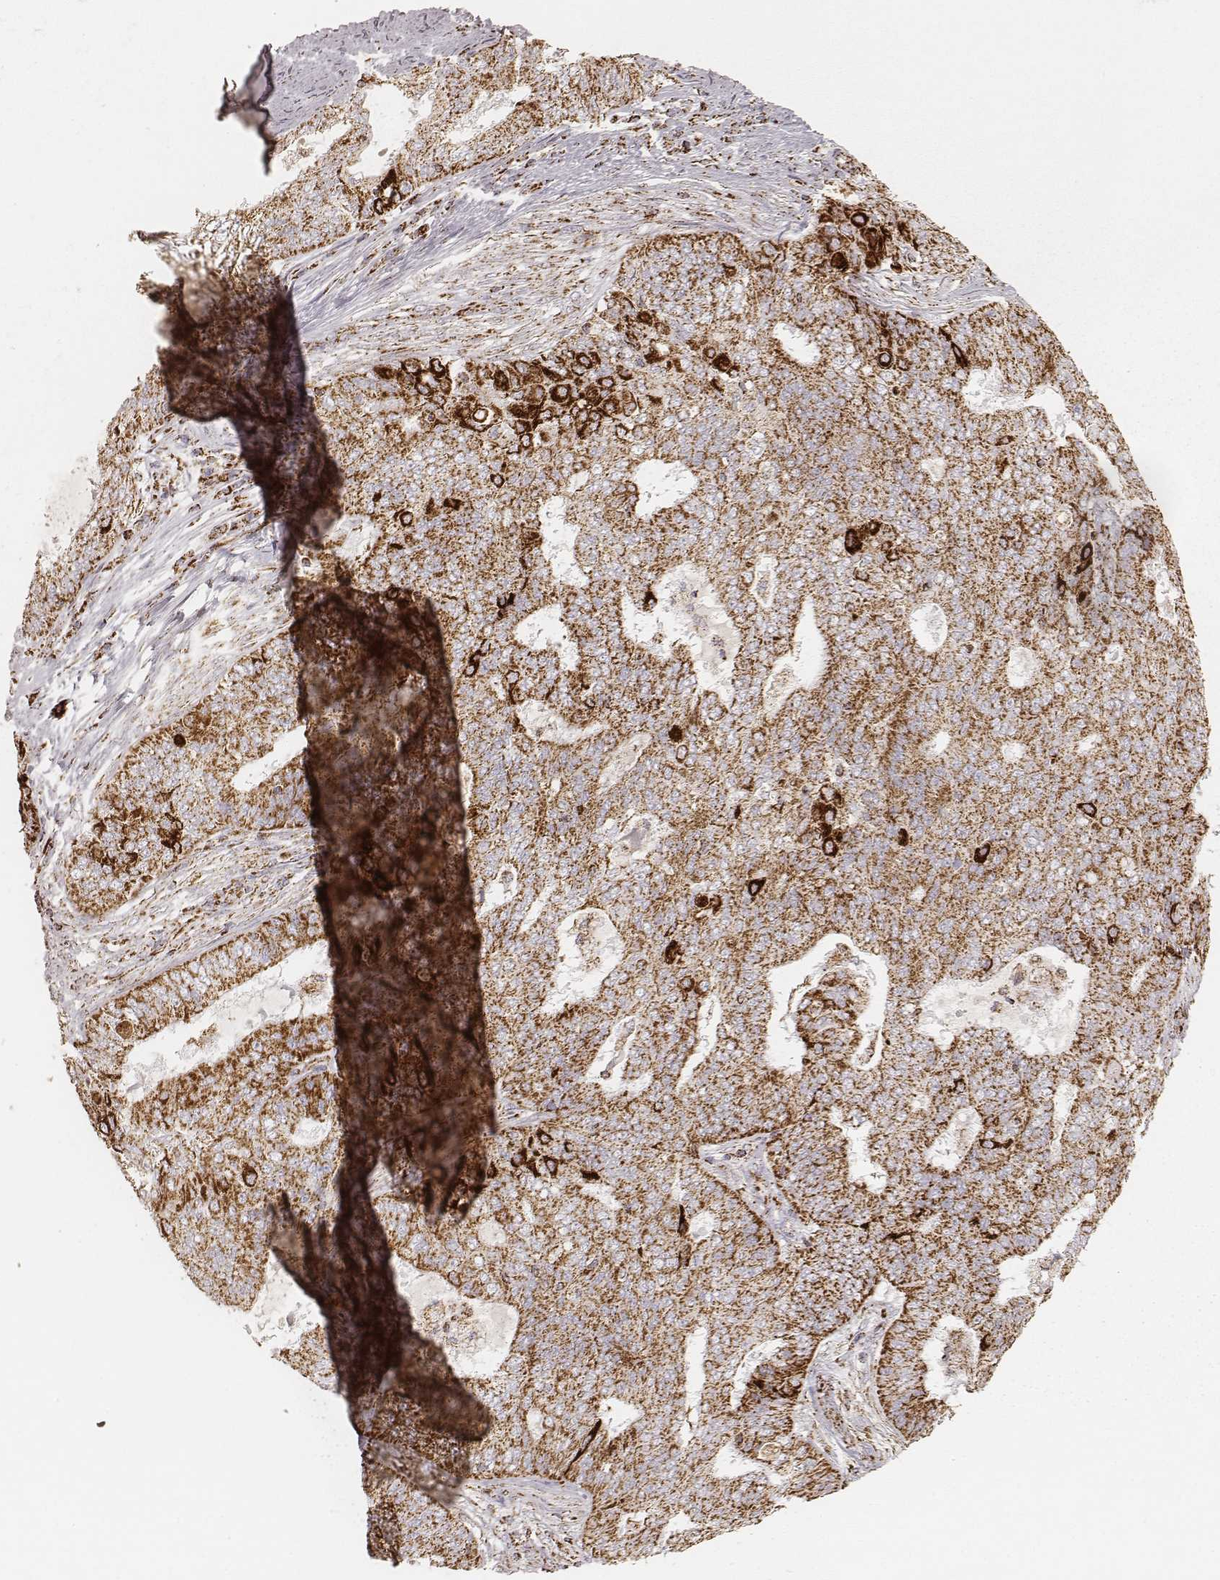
{"staining": {"intensity": "strong", "quantity": ">75%", "location": "cytoplasmic/membranous"}, "tissue": "endometrial cancer", "cell_type": "Tumor cells", "image_type": "cancer", "snomed": [{"axis": "morphology", "description": "Adenocarcinoma, NOS"}, {"axis": "topography", "description": "Endometrium"}], "caption": "The histopathology image displays immunohistochemical staining of endometrial adenocarcinoma. There is strong cytoplasmic/membranous staining is appreciated in approximately >75% of tumor cells. (brown staining indicates protein expression, while blue staining denotes nuclei).", "gene": "CS", "patient": {"sex": "female", "age": 62}}